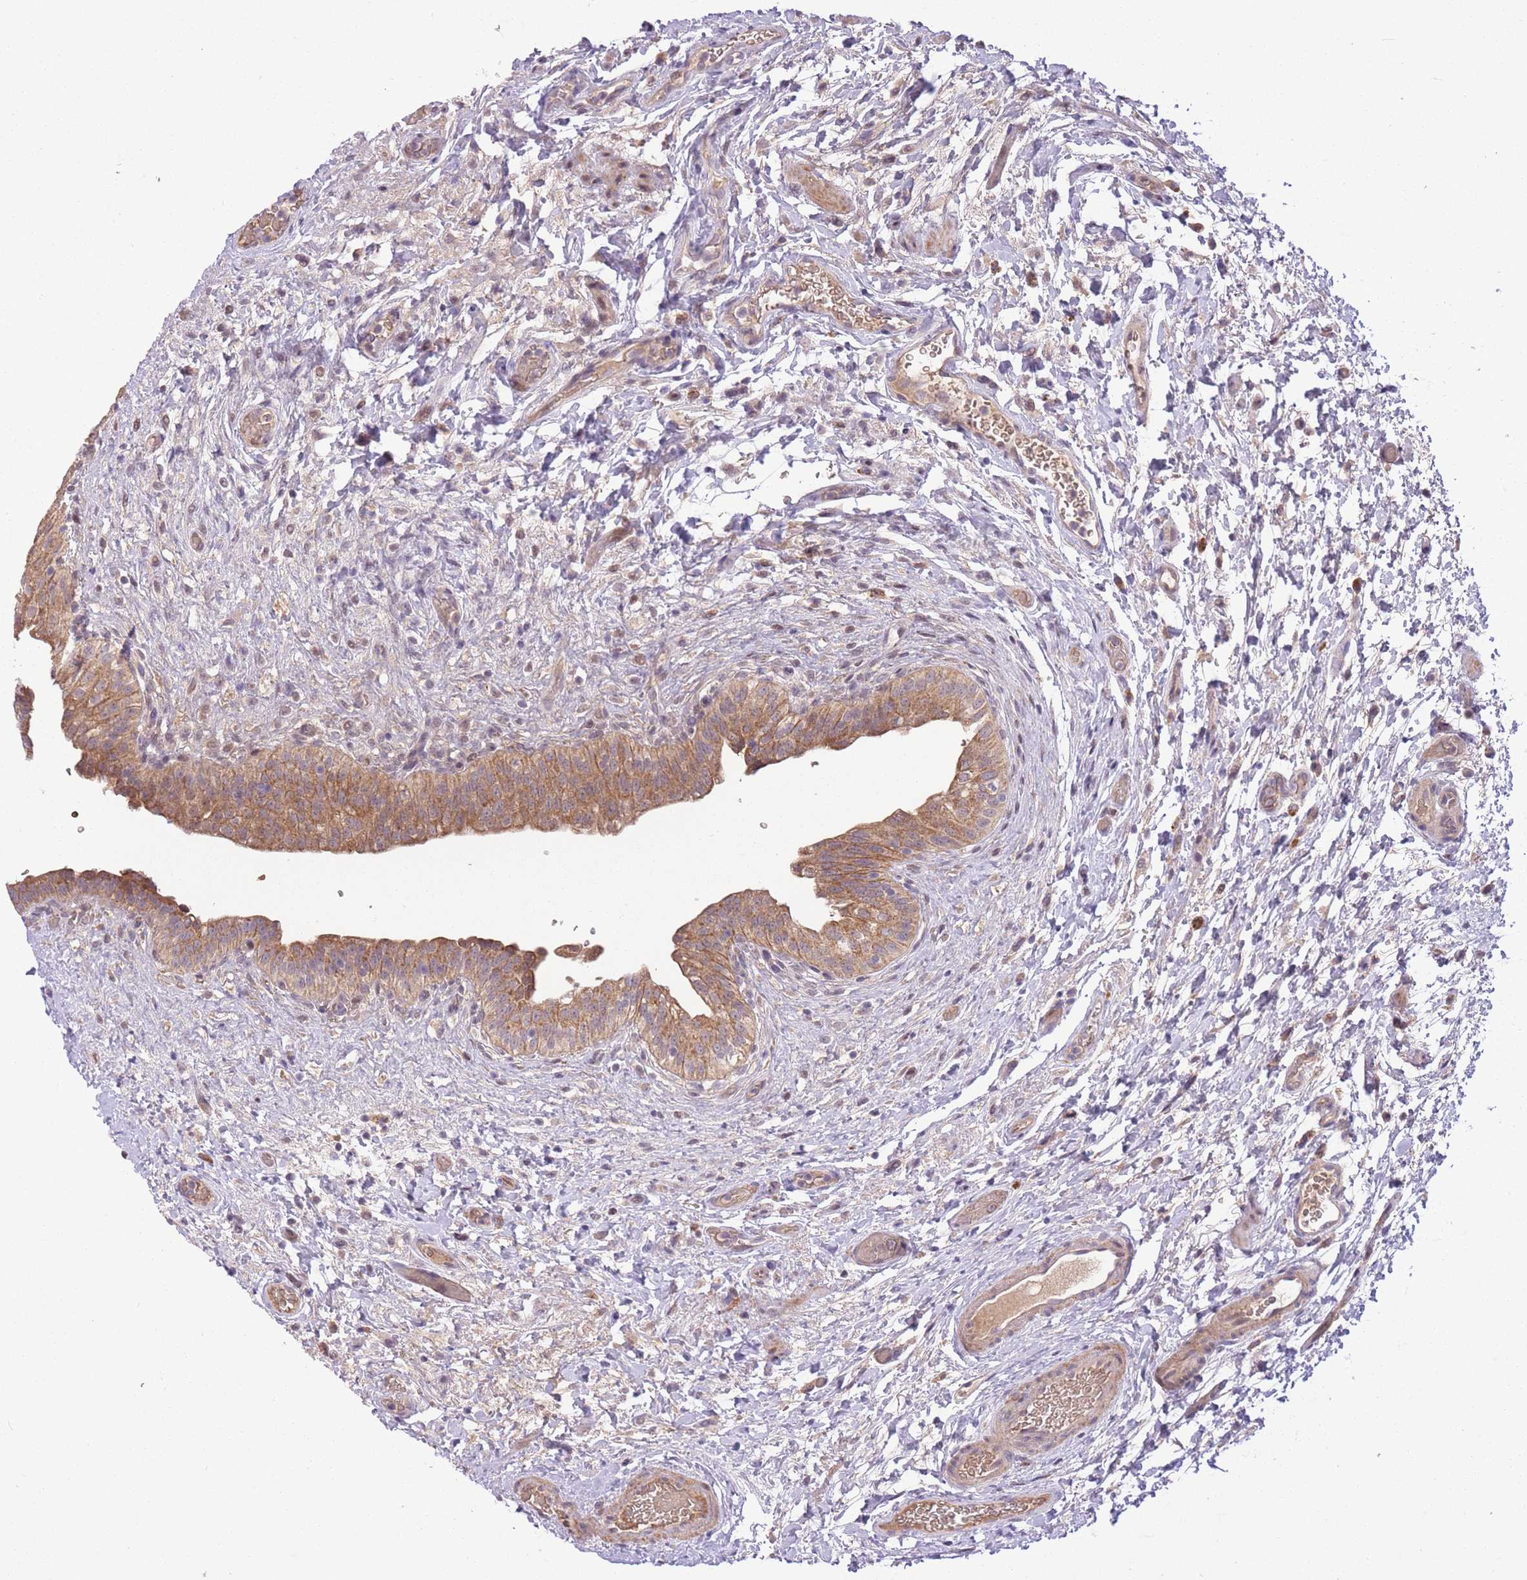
{"staining": {"intensity": "strong", "quantity": ">75%", "location": "cytoplasmic/membranous"}, "tissue": "urinary bladder", "cell_type": "Urothelial cells", "image_type": "normal", "snomed": [{"axis": "morphology", "description": "Normal tissue, NOS"}, {"axis": "topography", "description": "Urinary bladder"}], "caption": "Human urinary bladder stained for a protein (brown) exhibits strong cytoplasmic/membranous positive expression in about >75% of urothelial cells.", "gene": "POLR3F", "patient": {"sex": "male", "age": 69}}